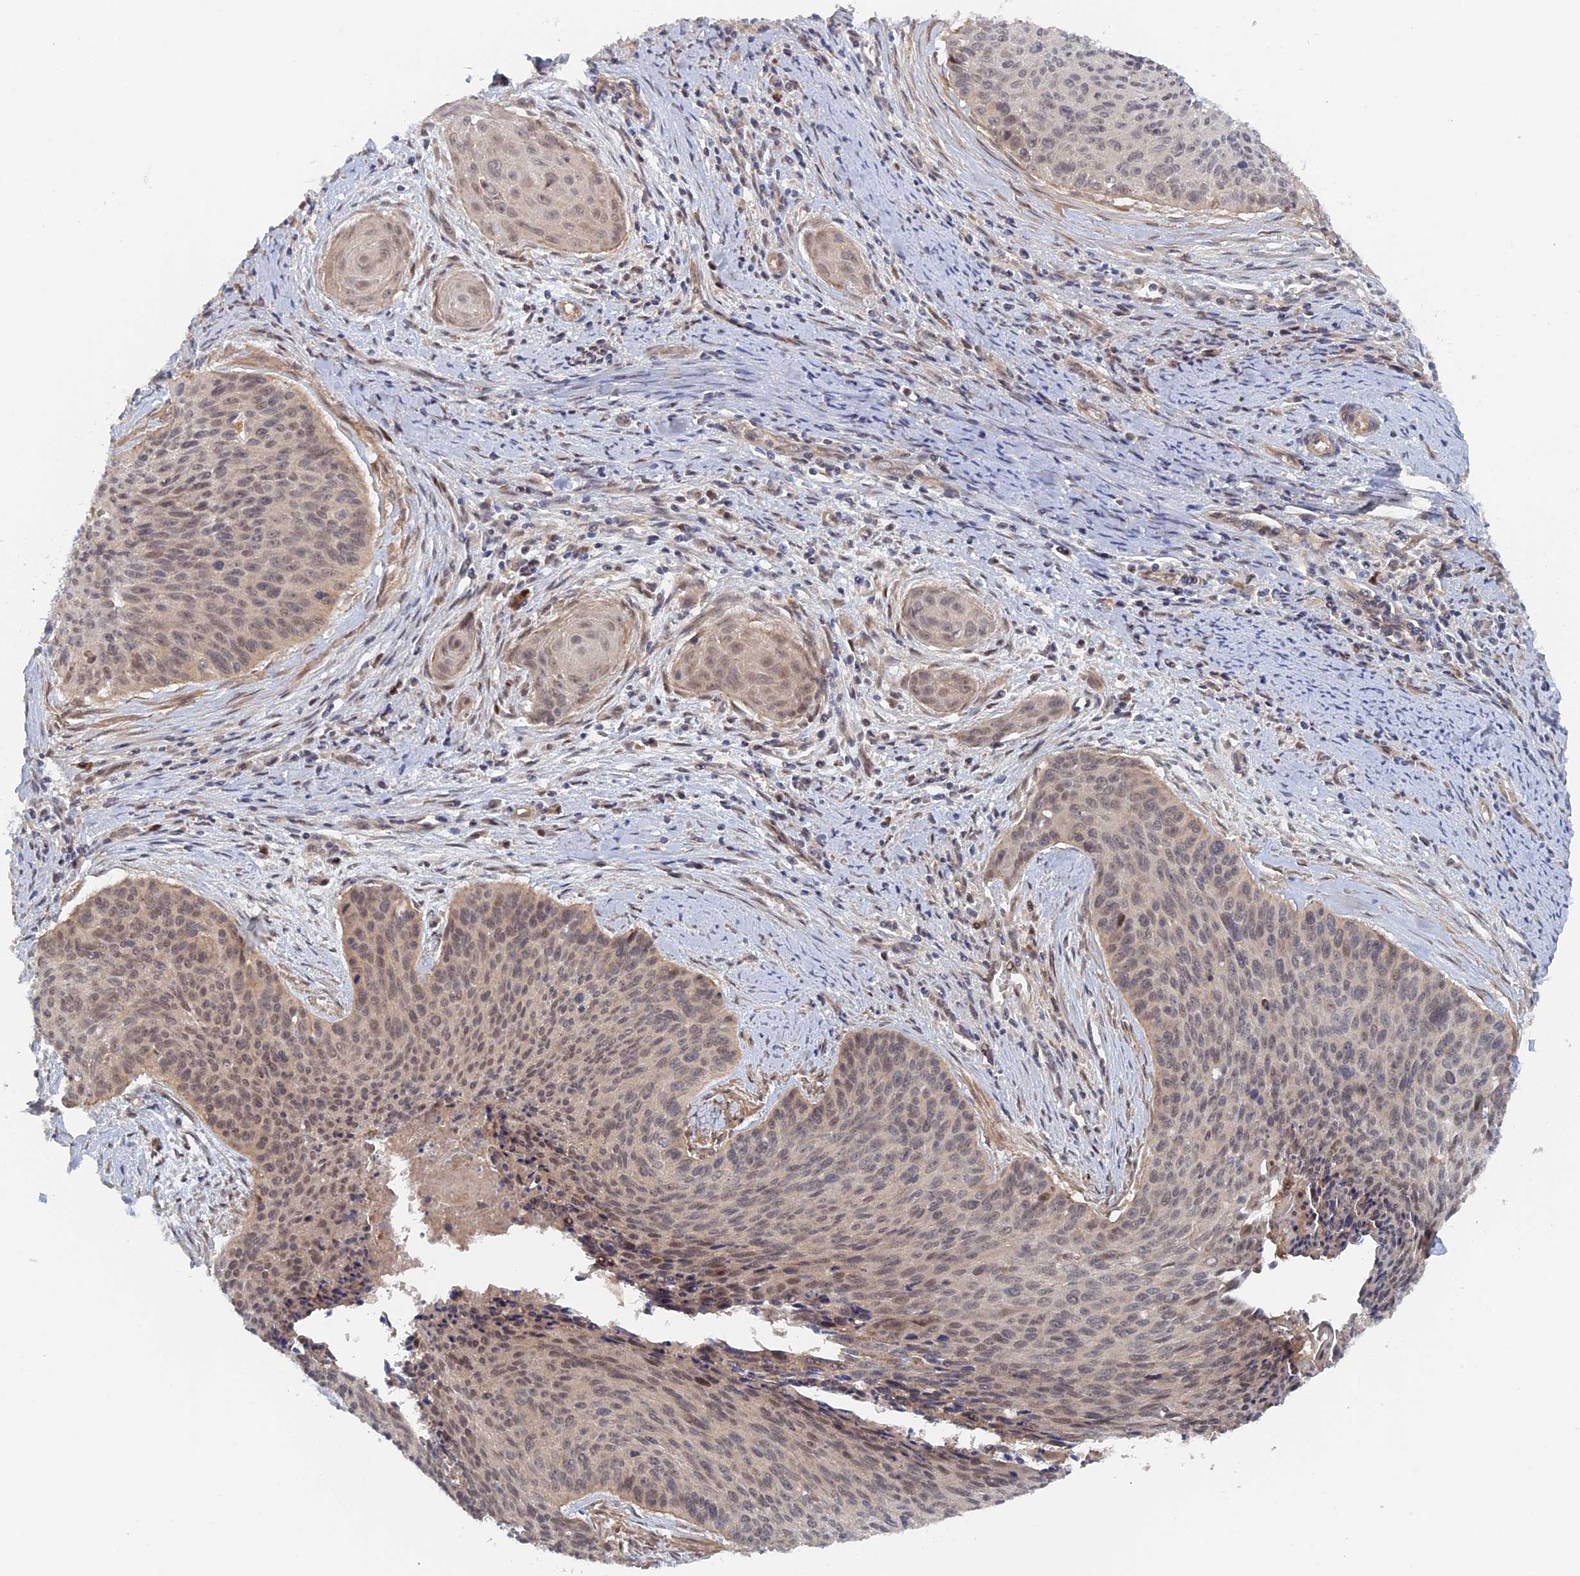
{"staining": {"intensity": "weak", "quantity": "25%-75%", "location": "nuclear"}, "tissue": "cervical cancer", "cell_type": "Tumor cells", "image_type": "cancer", "snomed": [{"axis": "morphology", "description": "Squamous cell carcinoma, NOS"}, {"axis": "topography", "description": "Cervix"}], "caption": "Squamous cell carcinoma (cervical) tissue demonstrates weak nuclear staining in approximately 25%-75% of tumor cells", "gene": "ELOVL6", "patient": {"sex": "female", "age": 55}}